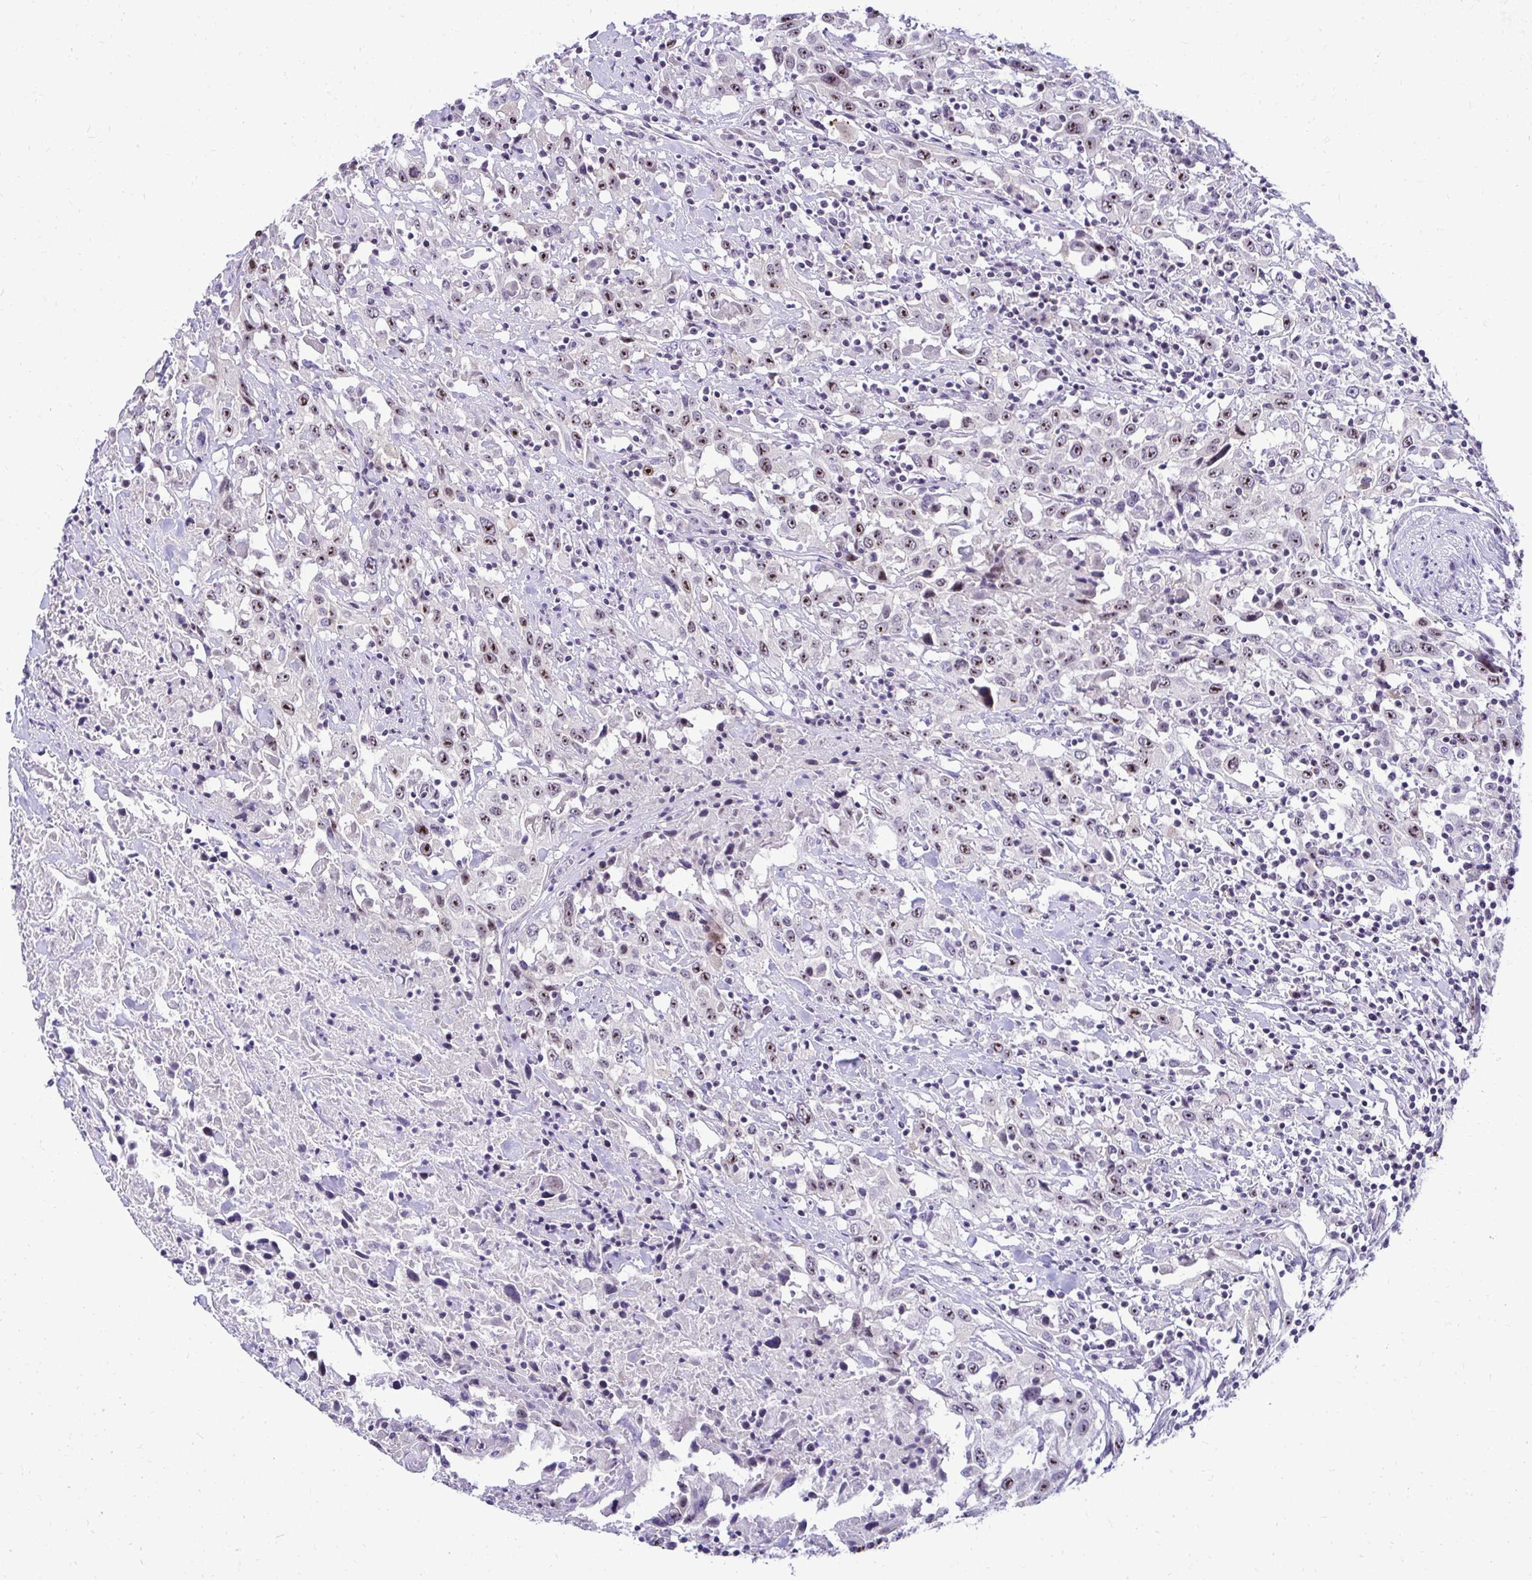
{"staining": {"intensity": "moderate", "quantity": "25%-75%", "location": "nuclear"}, "tissue": "urothelial cancer", "cell_type": "Tumor cells", "image_type": "cancer", "snomed": [{"axis": "morphology", "description": "Urothelial carcinoma, High grade"}, {"axis": "topography", "description": "Urinary bladder"}], "caption": "High-power microscopy captured an immunohistochemistry micrograph of urothelial cancer, revealing moderate nuclear staining in about 25%-75% of tumor cells.", "gene": "NIFK", "patient": {"sex": "male", "age": 61}}